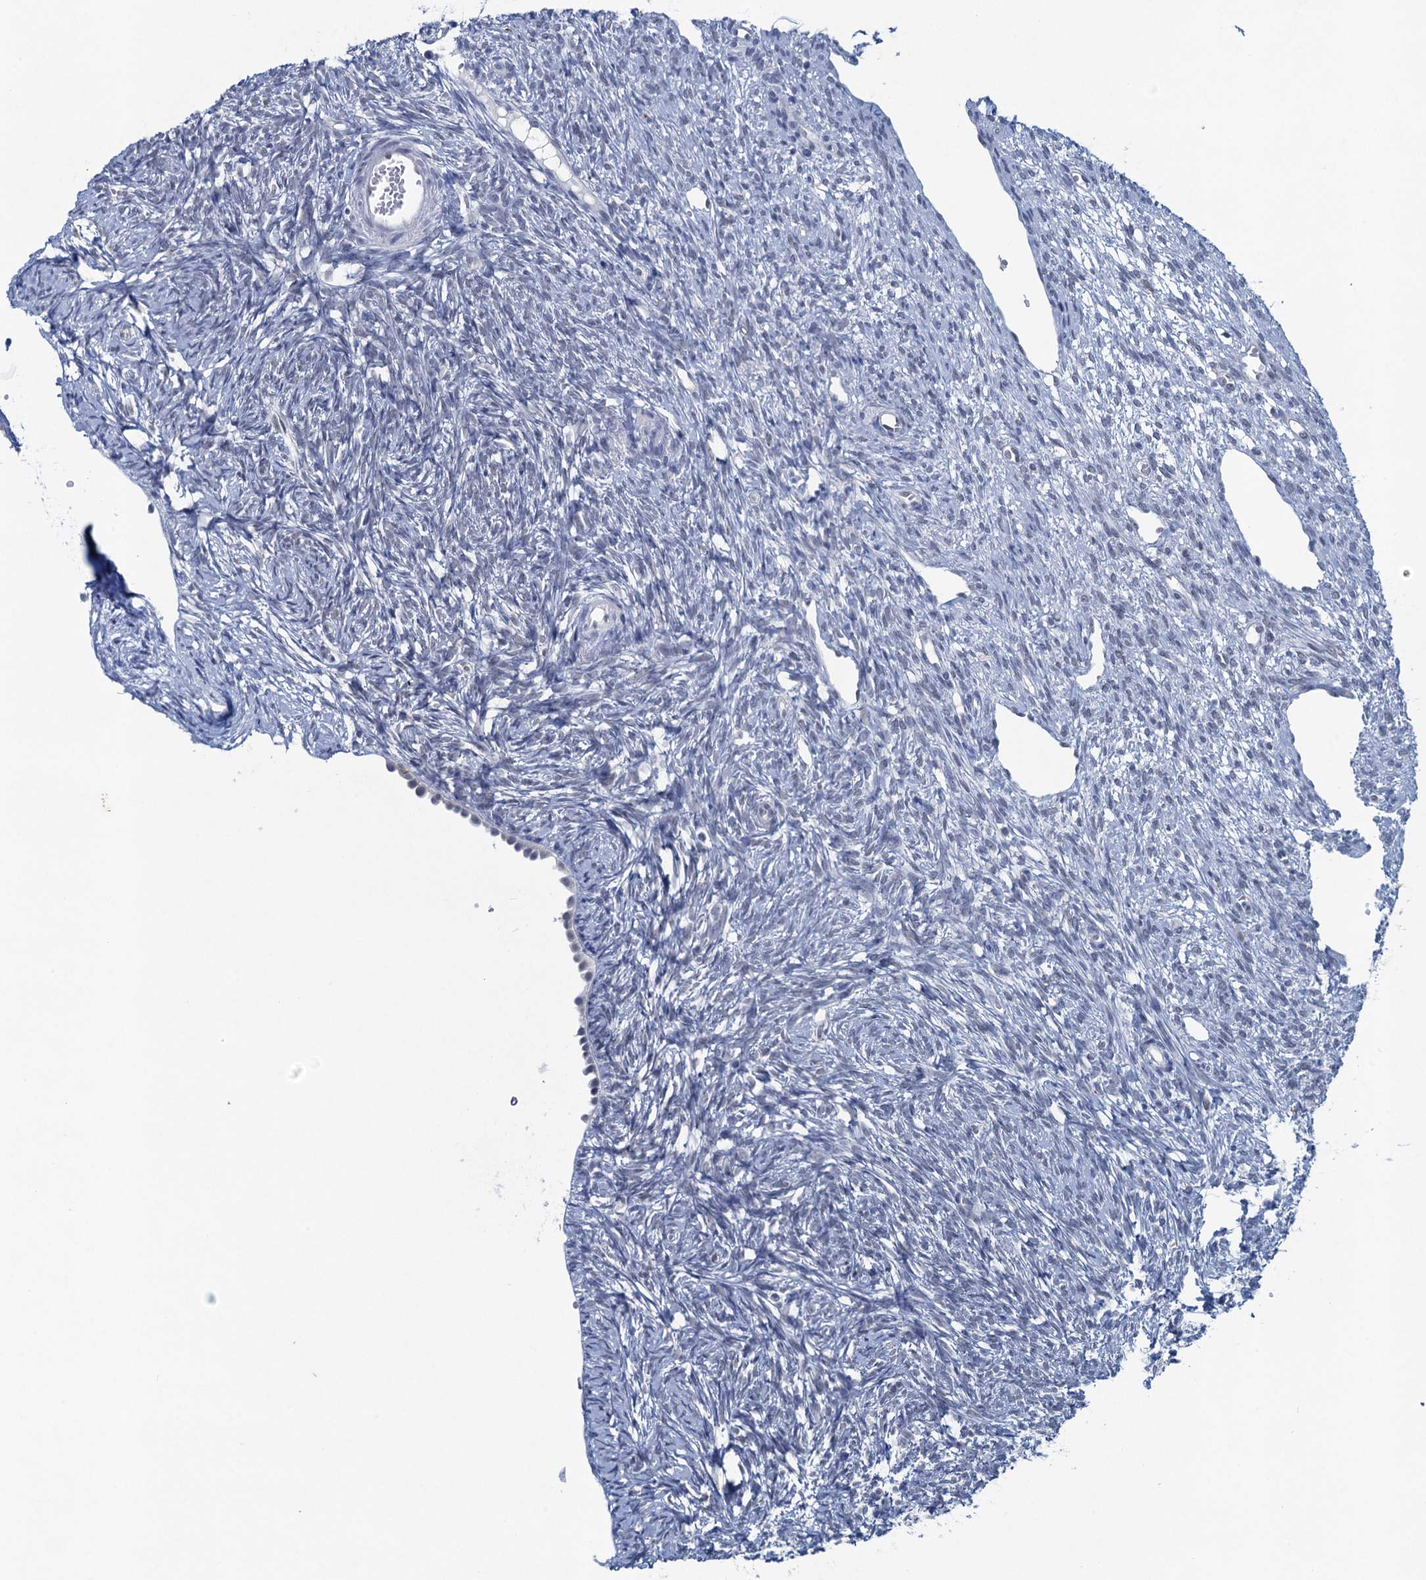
{"staining": {"intensity": "negative", "quantity": "none", "location": "none"}, "tissue": "ovary", "cell_type": "Ovarian stroma cells", "image_type": "normal", "snomed": [{"axis": "morphology", "description": "Normal tissue, NOS"}, {"axis": "topography", "description": "Ovary"}], "caption": "IHC image of benign human ovary stained for a protein (brown), which demonstrates no staining in ovarian stroma cells.", "gene": "ENSG00000230707", "patient": {"sex": "female", "age": 51}}